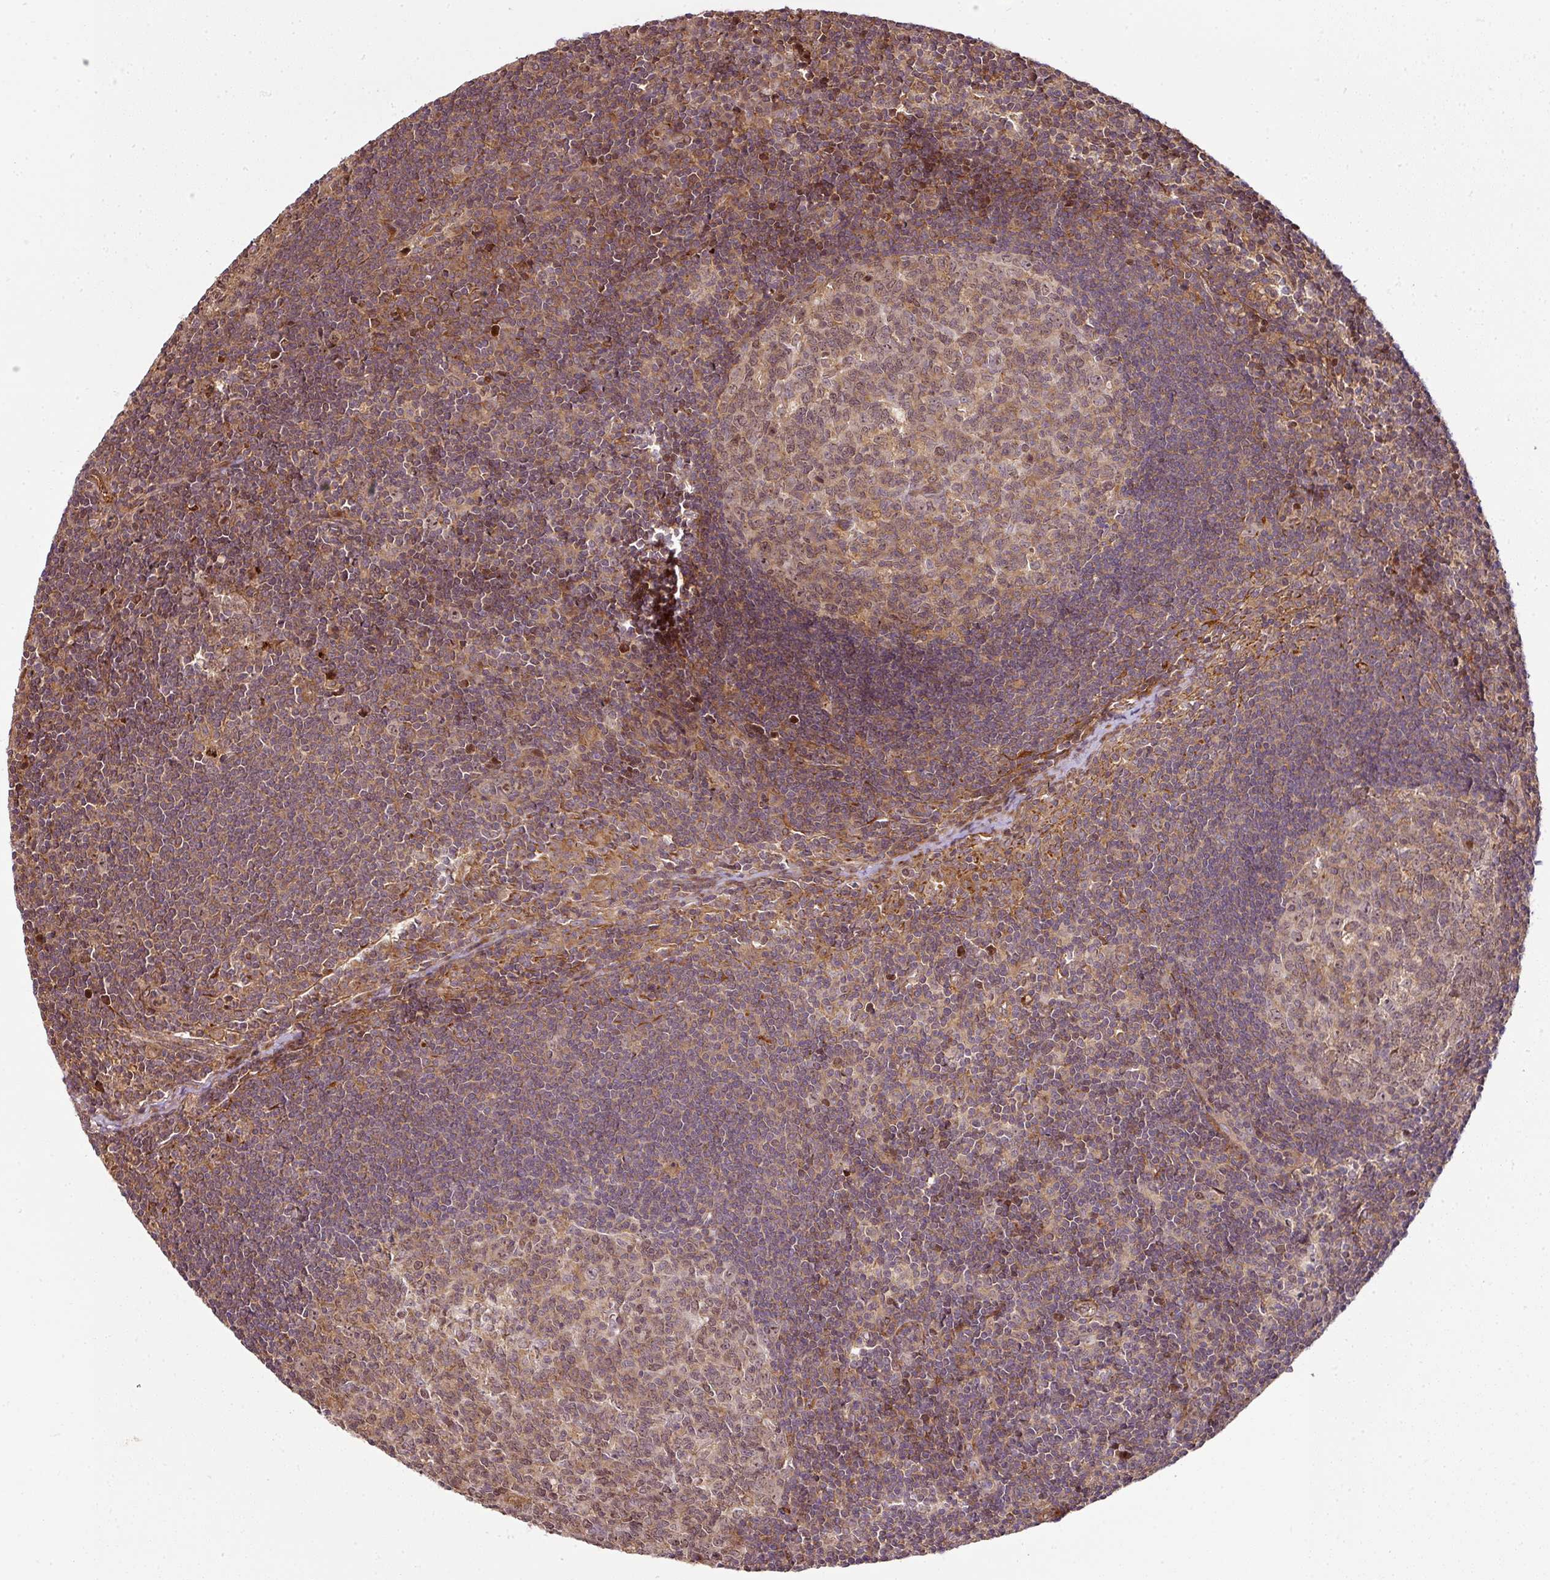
{"staining": {"intensity": "weak", "quantity": ">75%", "location": "cytoplasmic/membranous,nuclear"}, "tissue": "lymph node", "cell_type": "Germinal center cells", "image_type": "normal", "snomed": [{"axis": "morphology", "description": "Normal tissue, NOS"}, {"axis": "topography", "description": "Lymph node"}], "caption": "A high-resolution image shows IHC staining of normal lymph node, which exhibits weak cytoplasmic/membranous,nuclear positivity in about >75% of germinal center cells.", "gene": "ATAT1", "patient": {"sex": "female", "age": 29}}